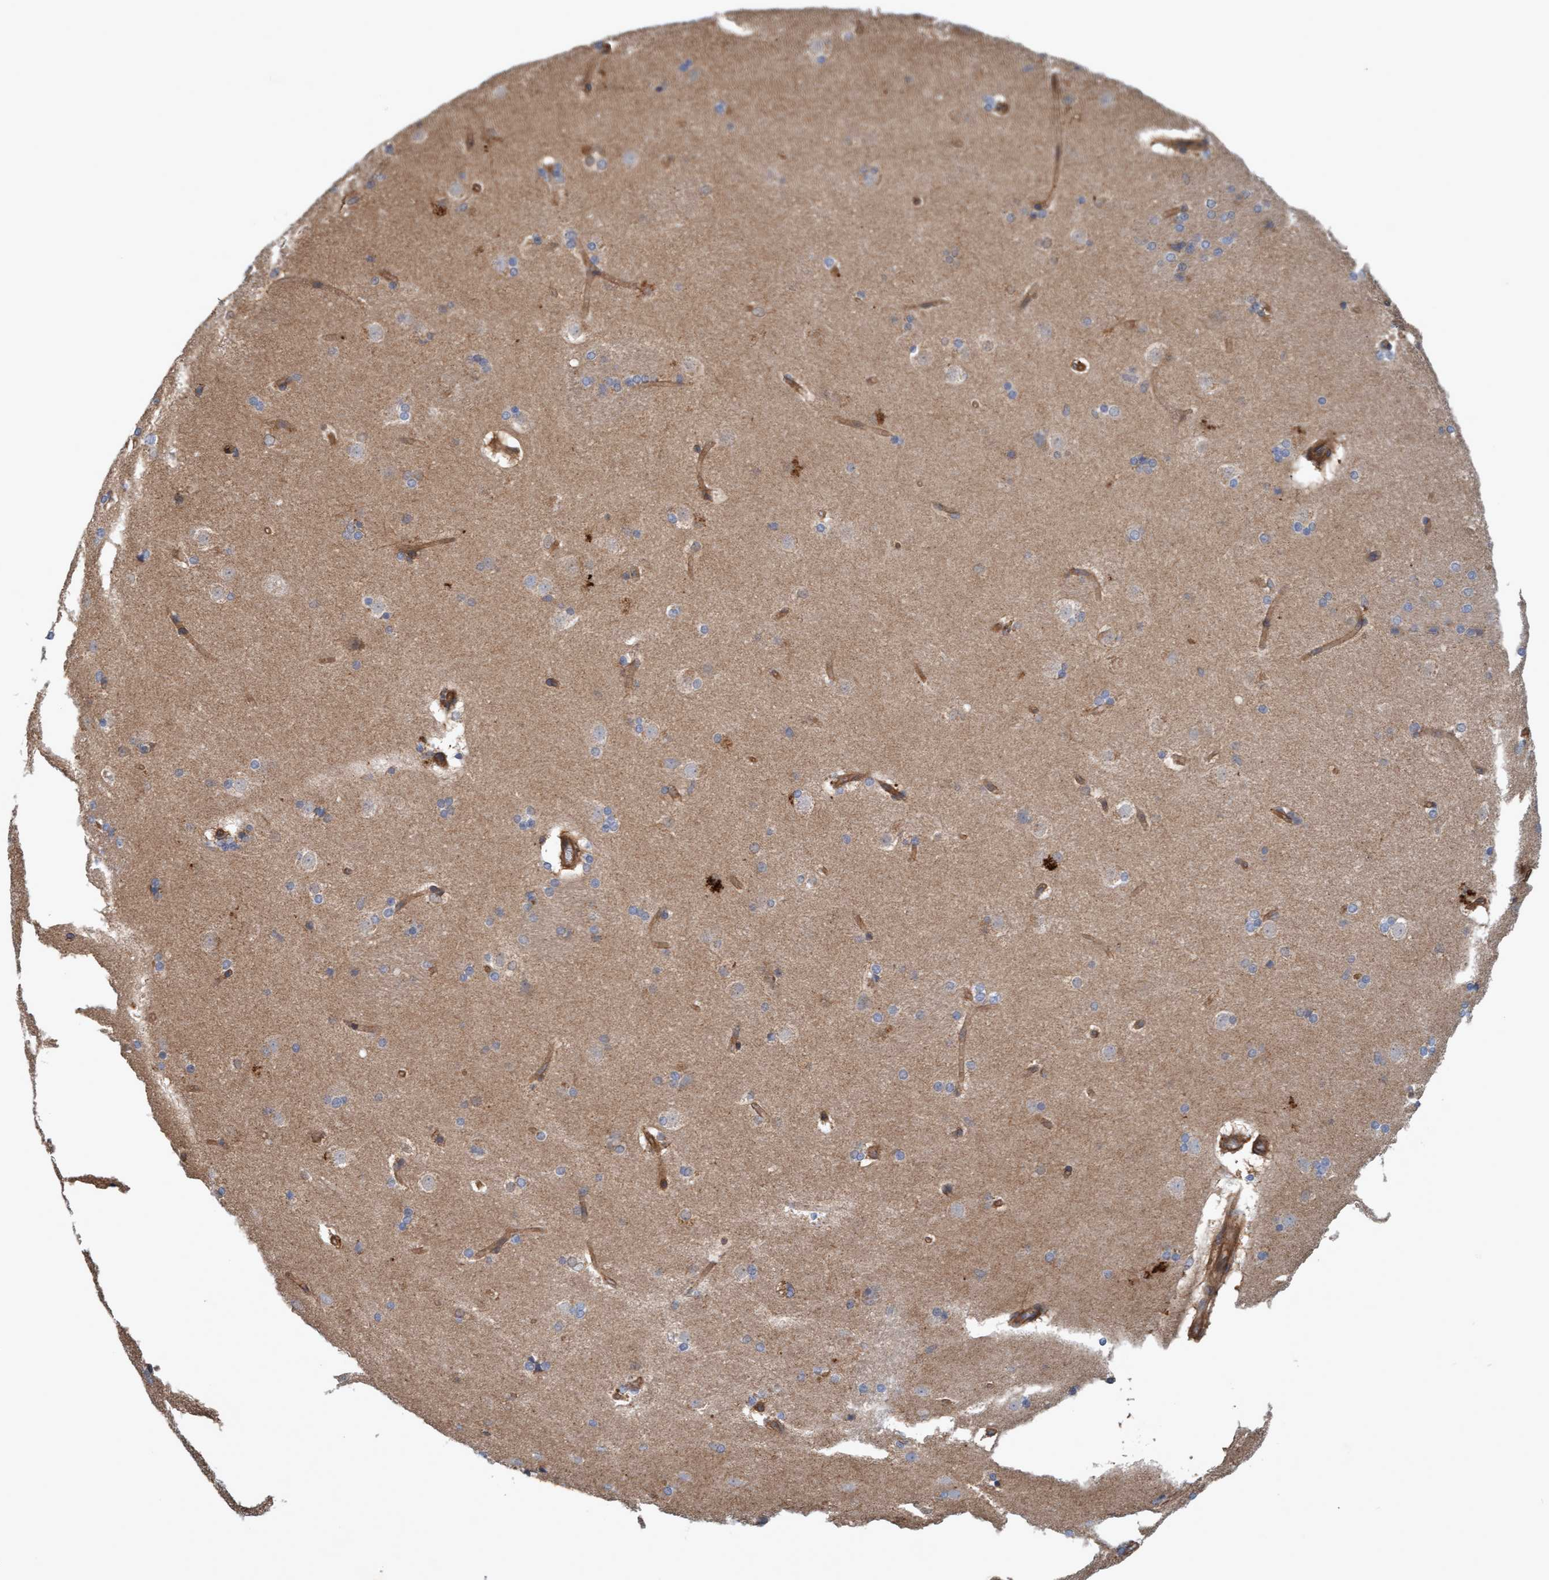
{"staining": {"intensity": "weak", "quantity": "<25%", "location": "cytoplasmic/membranous"}, "tissue": "caudate", "cell_type": "Glial cells", "image_type": "normal", "snomed": [{"axis": "morphology", "description": "Normal tissue, NOS"}, {"axis": "topography", "description": "Lateral ventricle wall"}], "caption": "The image displays no significant positivity in glial cells of caudate. Brightfield microscopy of immunohistochemistry (IHC) stained with DAB (3,3'-diaminobenzidine) (brown) and hematoxylin (blue), captured at high magnification.", "gene": "ERAL1", "patient": {"sex": "female", "age": 19}}